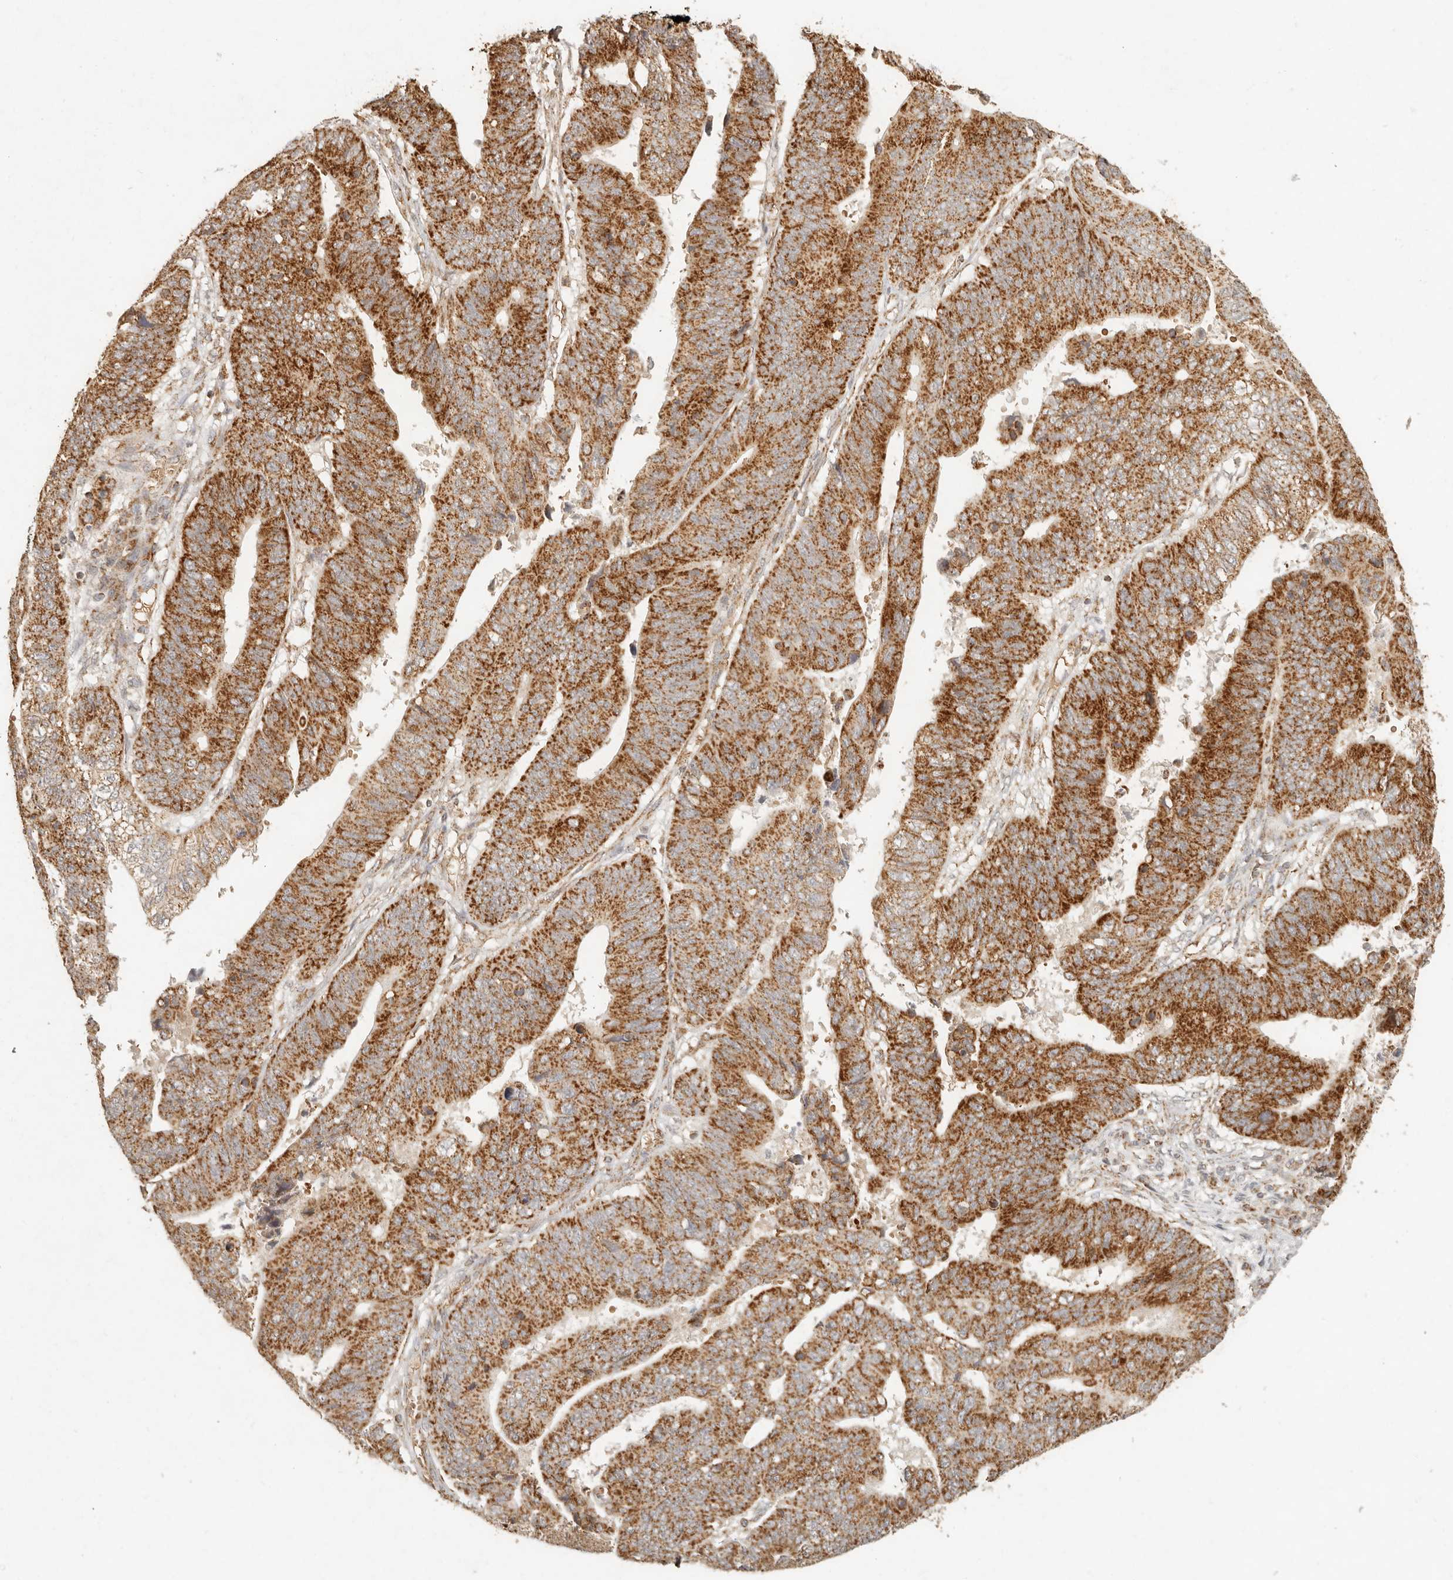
{"staining": {"intensity": "strong", "quantity": ">75%", "location": "cytoplasmic/membranous"}, "tissue": "stomach cancer", "cell_type": "Tumor cells", "image_type": "cancer", "snomed": [{"axis": "morphology", "description": "Adenocarcinoma, NOS"}, {"axis": "topography", "description": "Stomach"}], "caption": "Brown immunohistochemical staining in human stomach cancer exhibits strong cytoplasmic/membranous expression in about >75% of tumor cells. (DAB = brown stain, brightfield microscopy at high magnification).", "gene": "MRPL55", "patient": {"sex": "male", "age": 59}}